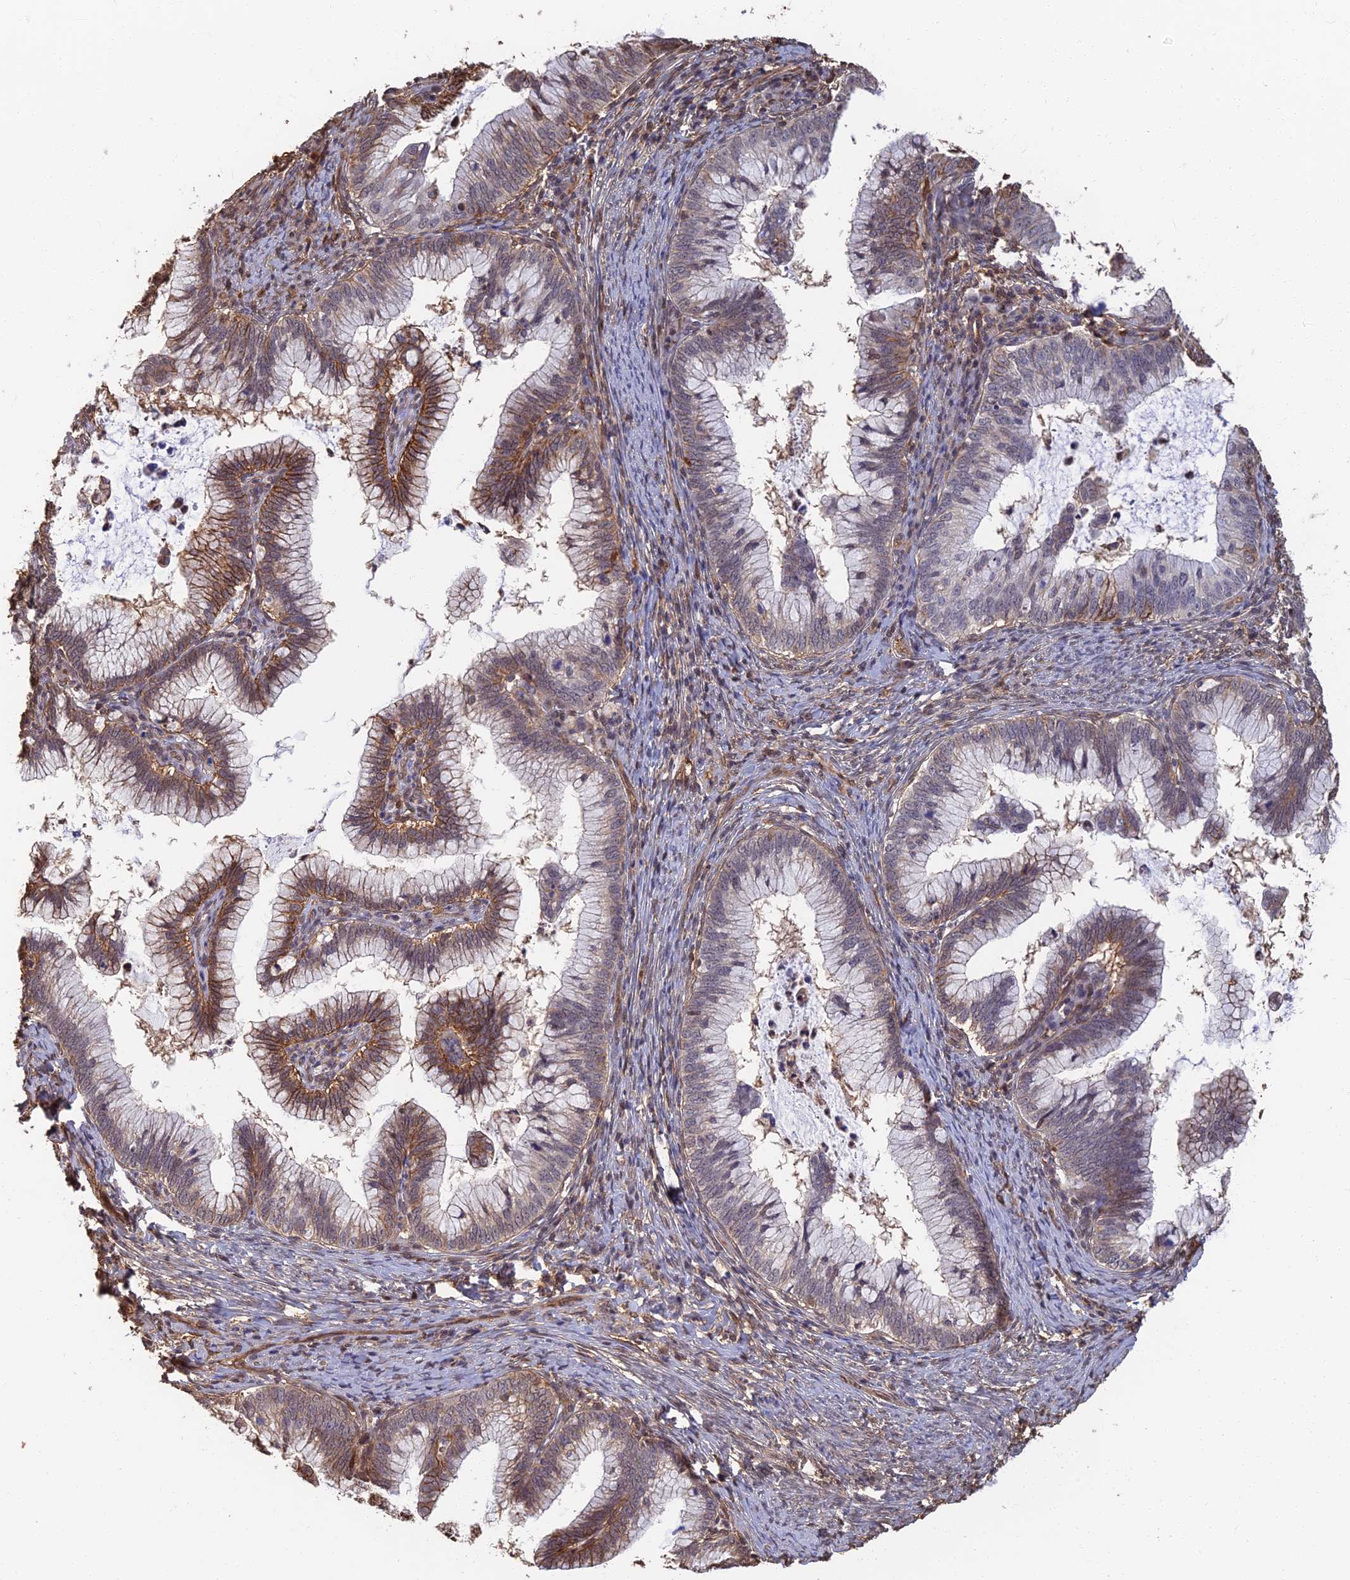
{"staining": {"intensity": "strong", "quantity": "25%-75%", "location": "cytoplasmic/membranous"}, "tissue": "cervical cancer", "cell_type": "Tumor cells", "image_type": "cancer", "snomed": [{"axis": "morphology", "description": "Adenocarcinoma, NOS"}, {"axis": "topography", "description": "Cervix"}], "caption": "A histopathology image of adenocarcinoma (cervical) stained for a protein shows strong cytoplasmic/membranous brown staining in tumor cells.", "gene": "LRRN3", "patient": {"sex": "female", "age": 36}}